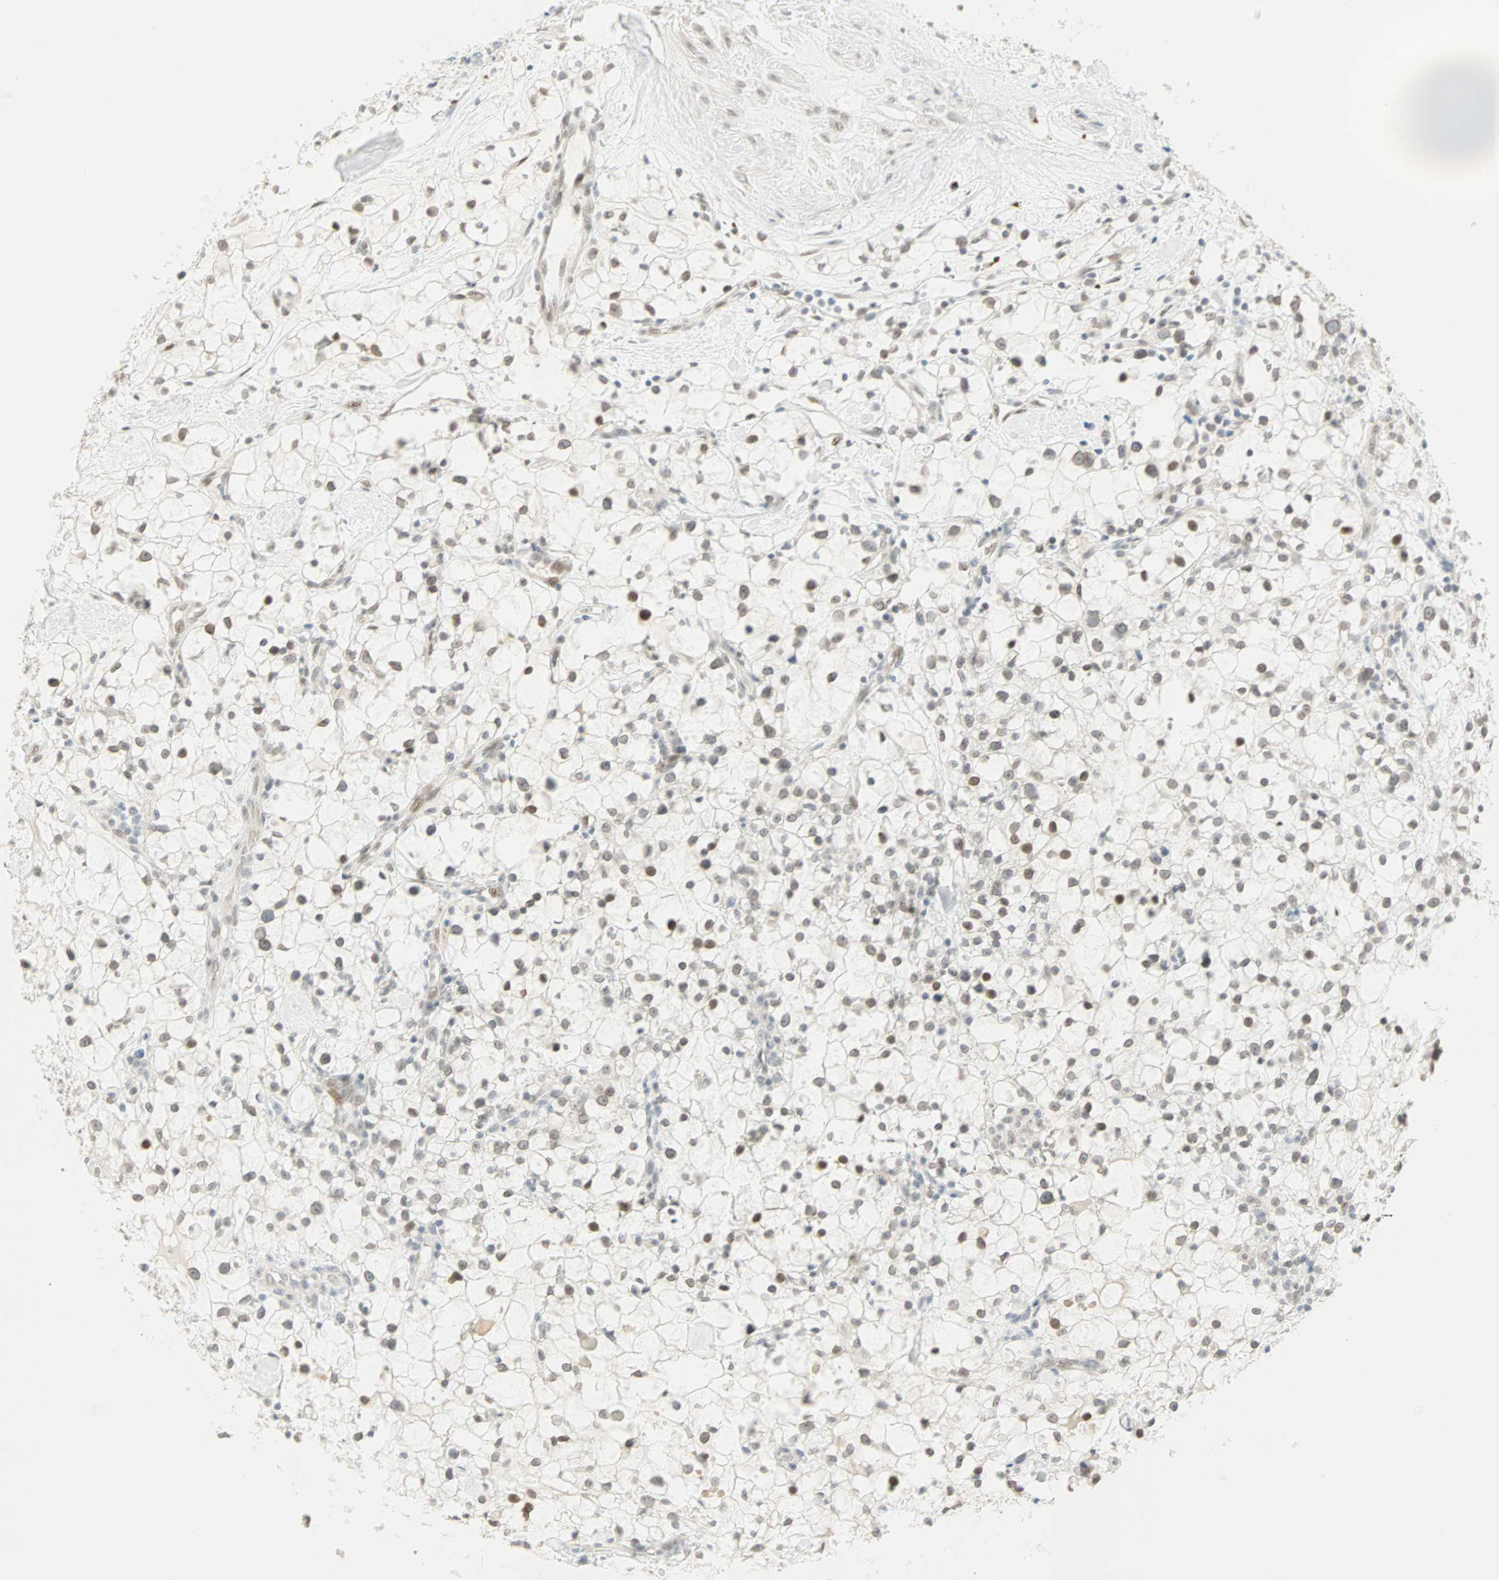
{"staining": {"intensity": "weak", "quantity": "<25%", "location": "nuclear"}, "tissue": "renal cancer", "cell_type": "Tumor cells", "image_type": "cancer", "snomed": [{"axis": "morphology", "description": "Adenocarcinoma, NOS"}, {"axis": "topography", "description": "Kidney"}], "caption": "Immunohistochemistry (IHC) of human renal cancer (adenocarcinoma) shows no expression in tumor cells.", "gene": "BCAN", "patient": {"sex": "female", "age": 60}}